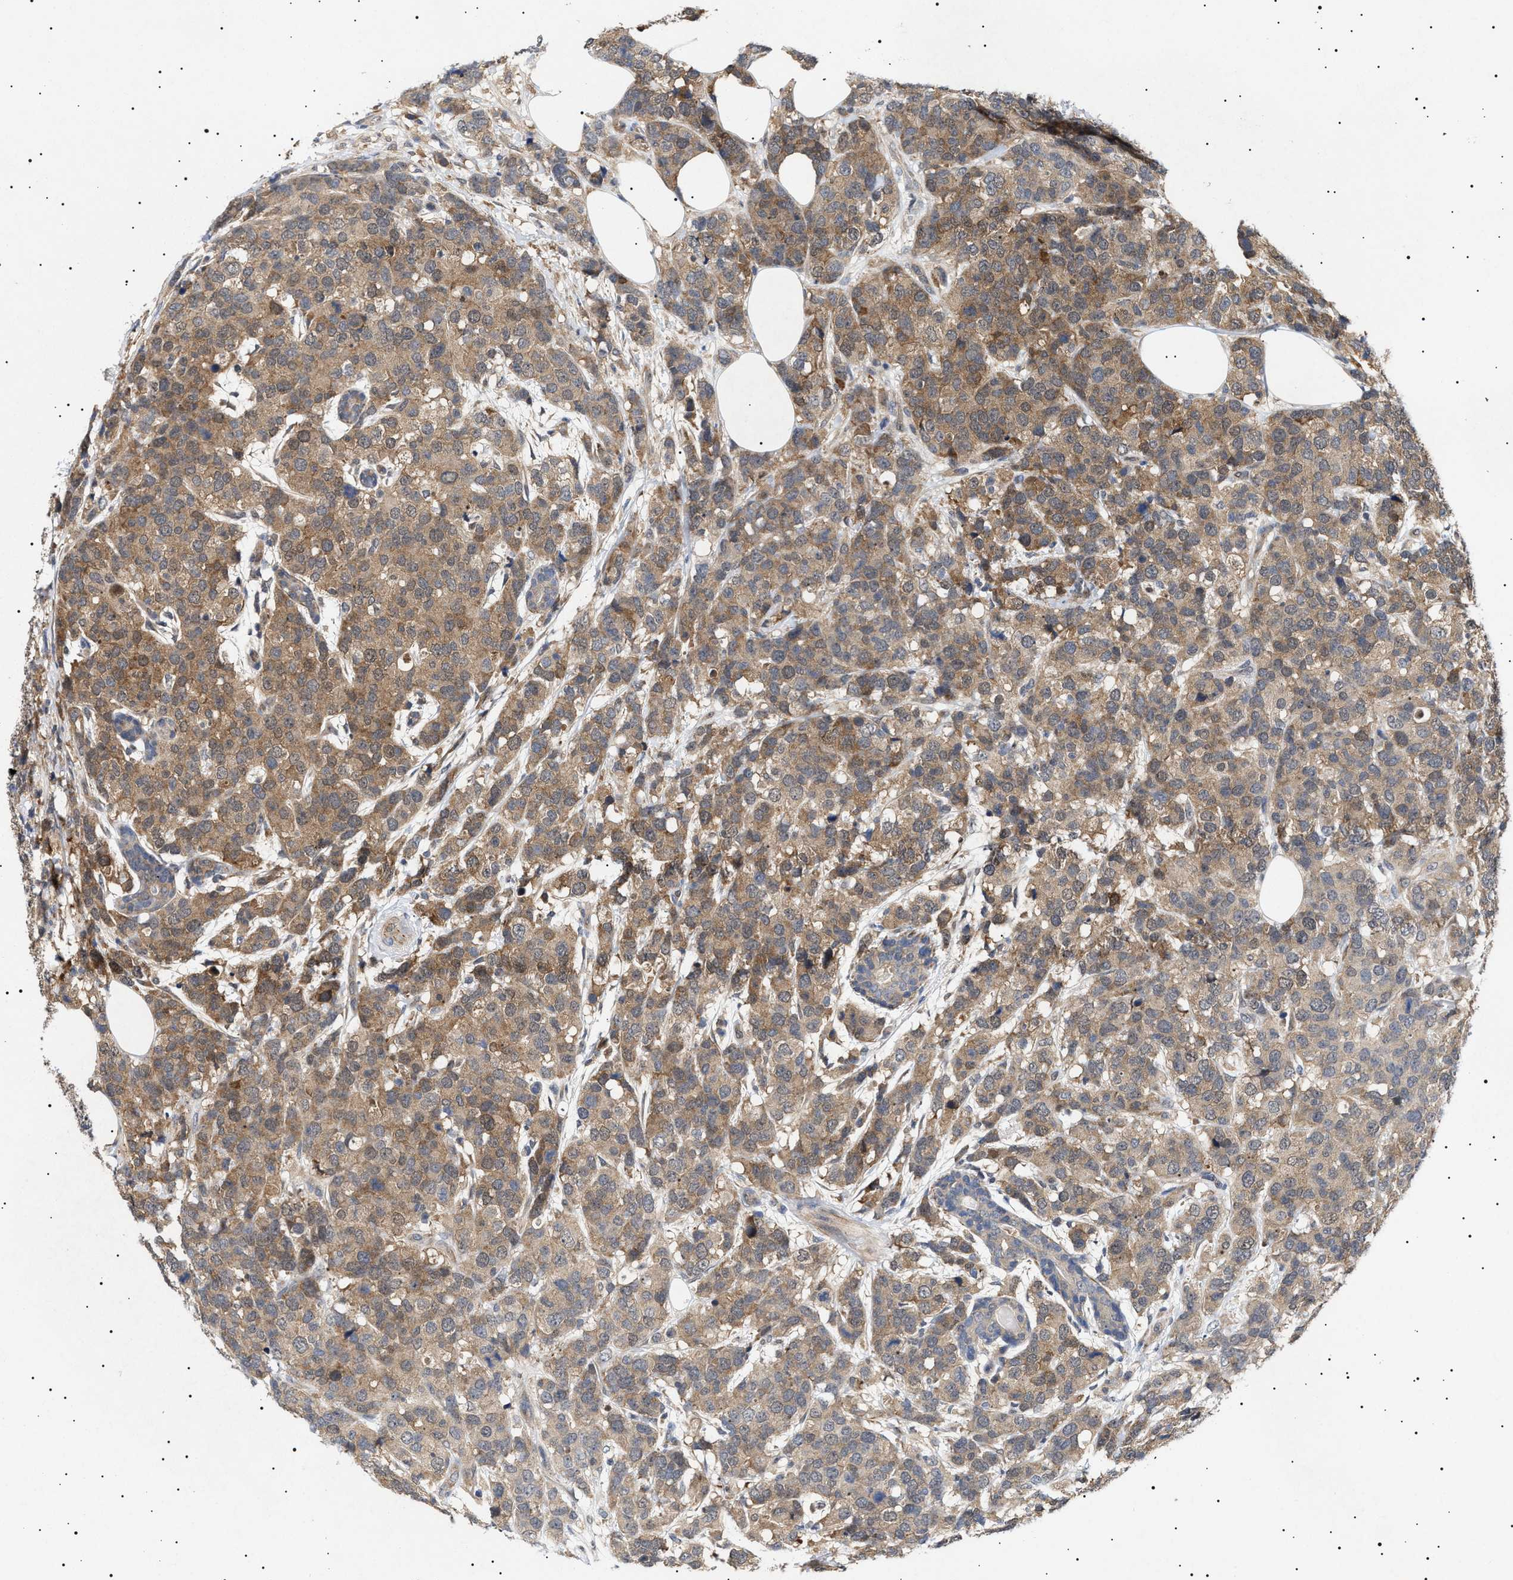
{"staining": {"intensity": "moderate", "quantity": ">75%", "location": "cytoplasmic/membranous"}, "tissue": "breast cancer", "cell_type": "Tumor cells", "image_type": "cancer", "snomed": [{"axis": "morphology", "description": "Lobular carcinoma"}, {"axis": "topography", "description": "Breast"}], "caption": "Immunohistochemical staining of human breast lobular carcinoma displays moderate cytoplasmic/membranous protein staining in about >75% of tumor cells.", "gene": "NPLOC4", "patient": {"sex": "female", "age": 59}}